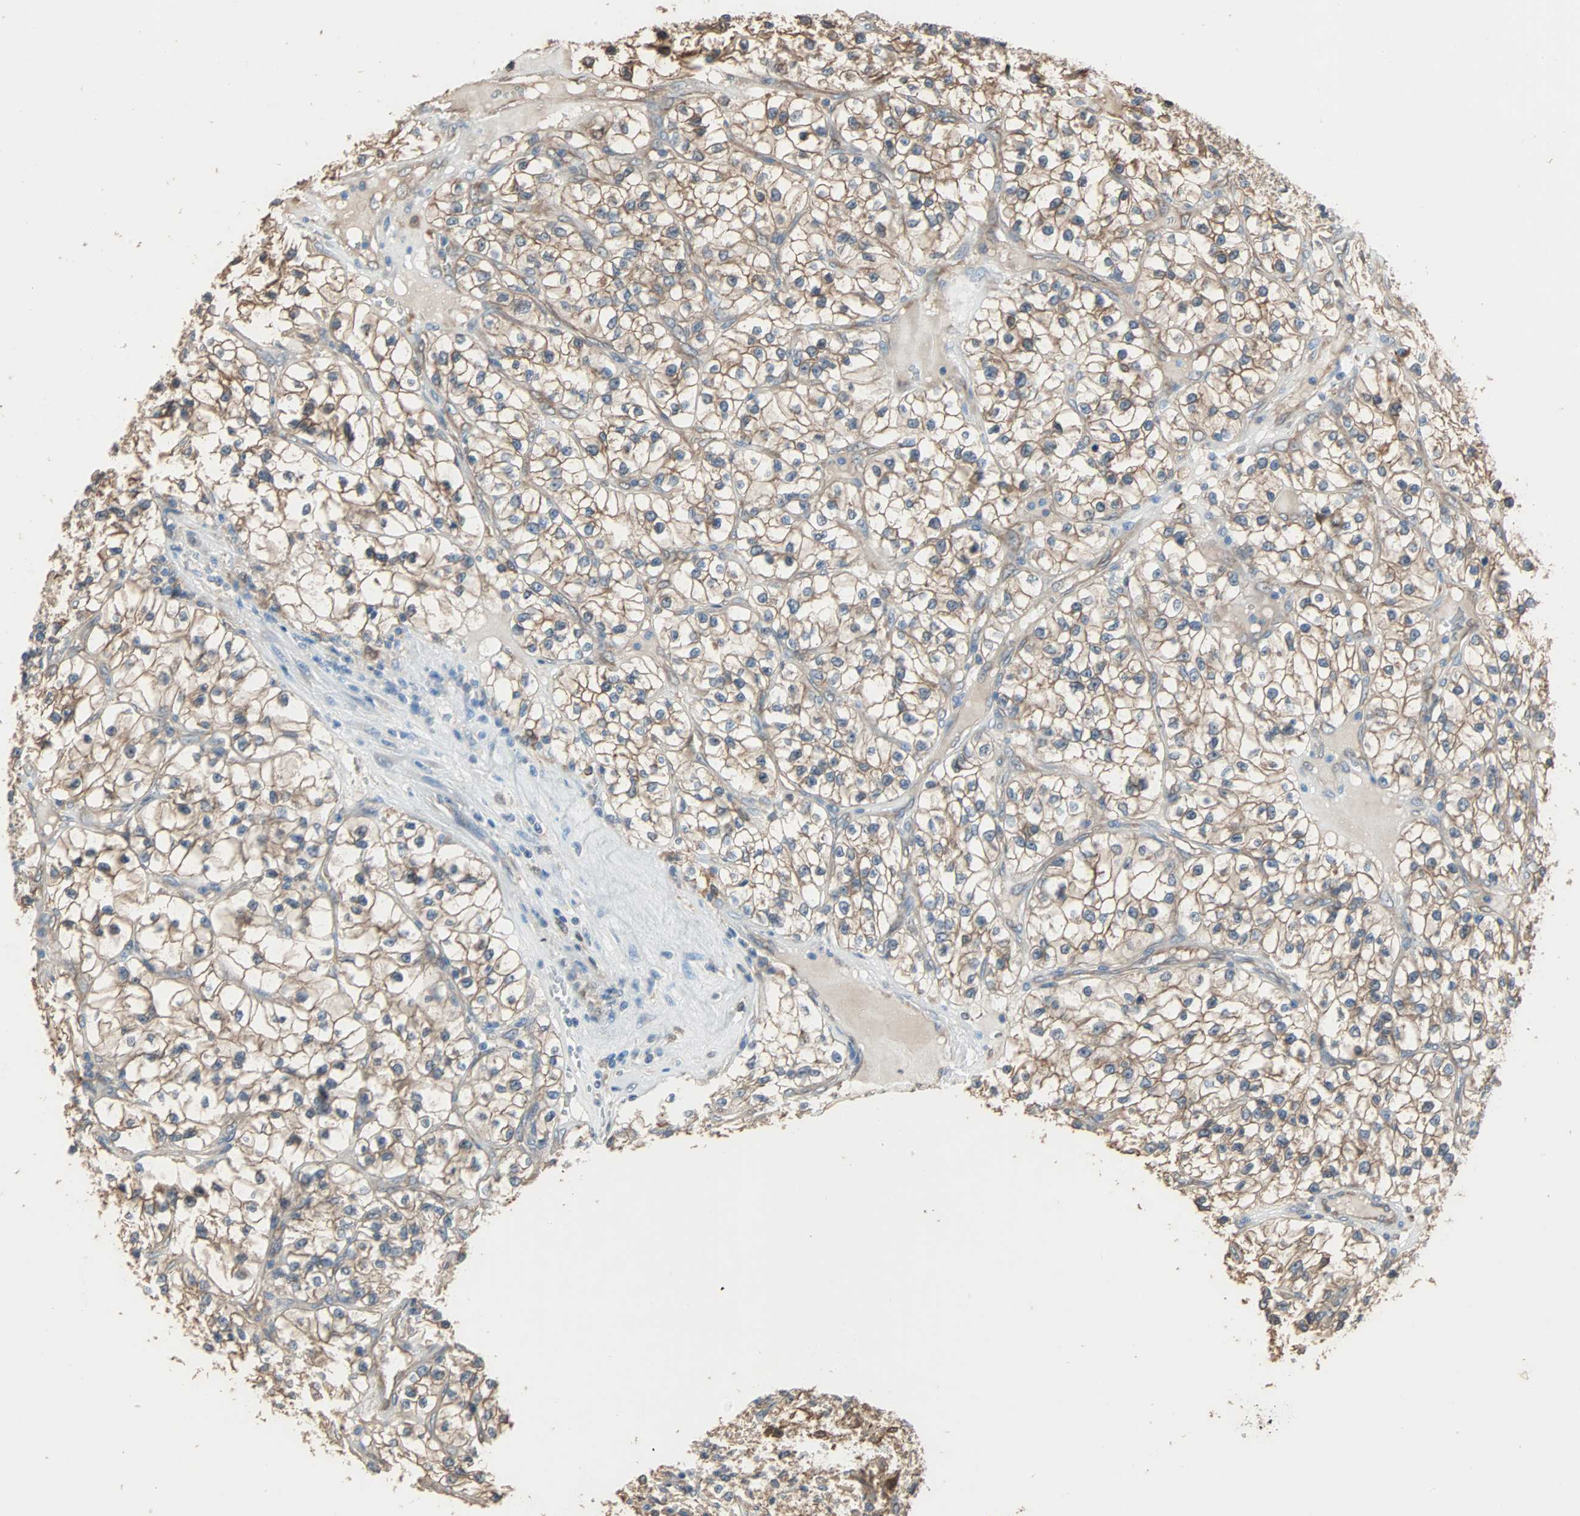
{"staining": {"intensity": "moderate", "quantity": ">75%", "location": "cytoplasmic/membranous"}, "tissue": "renal cancer", "cell_type": "Tumor cells", "image_type": "cancer", "snomed": [{"axis": "morphology", "description": "Adenocarcinoma, NOS"}, {"axis": "topography", "description": "Kidney"}], "caption": "A brown stain shows moderate cytoplasmic/membranous staining of a protein in renal cancer (adenocarcinoma) tumor cells. (DAB (3,3'-diaminobenzidine) IHC with brightfield microscopy, high magnification).", "gene": "PRDX1", "patient": {"sex": "female", "age": 57}}